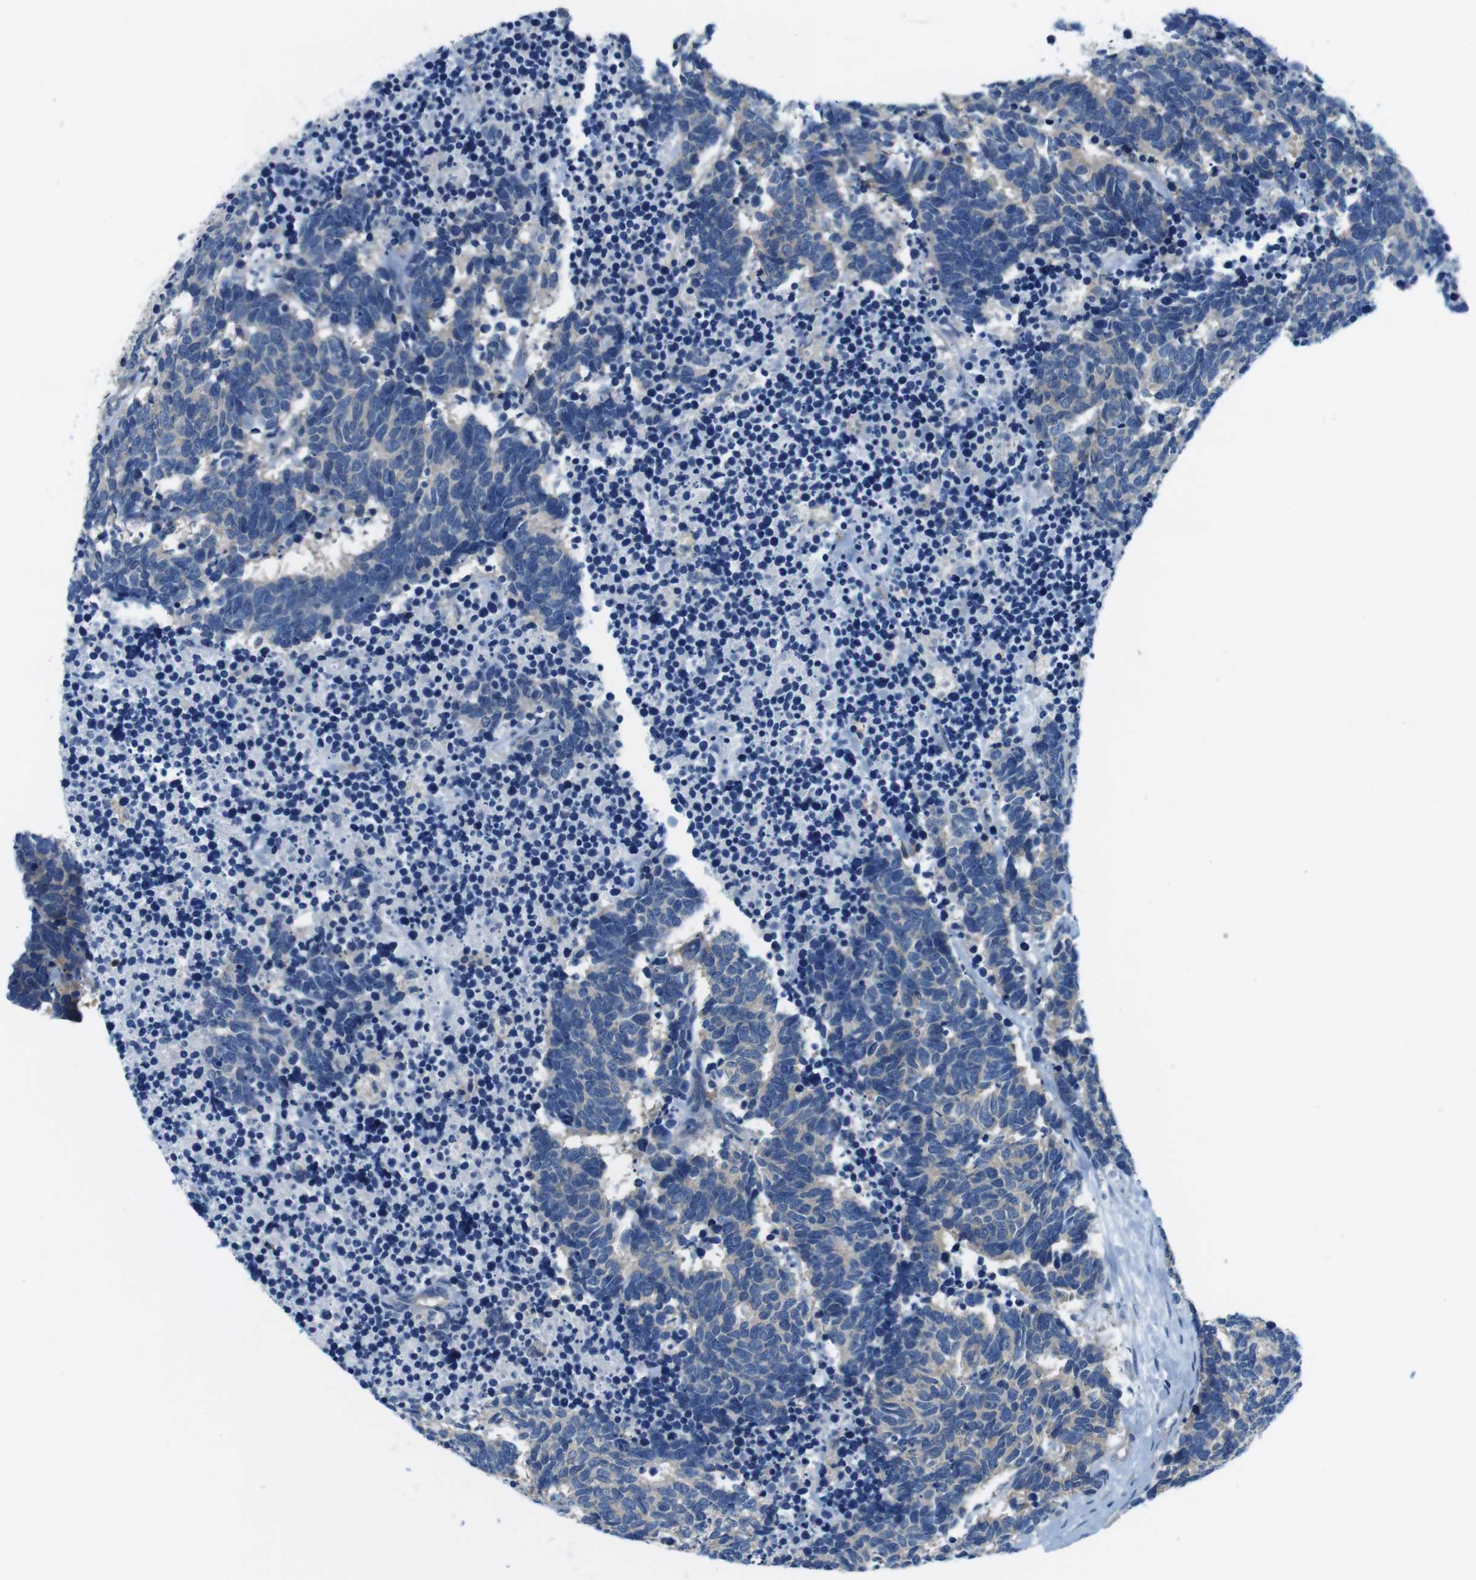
{"staining": {"intensity": "weak", "quantity": ">75%", "location": "cytoplasmic/membranous"}, "tissue": "carcinoid", "cell_type": "Tumor cells", "image_type": "cancer", "snomed": [{"axis": "morphology", "description": "Carcinoma, NOS"}, {"axis": "morphology", "description": "Carcinoid, malignant, NOS"}, {"axis": "topography", "description": "Urinary bladder"}], "caption": "A high-resolution micrograph shows IHC staining of carcinoid, which exhibits weak cytoplasmic/membranous expression in about >75% of tumor cells.", "gene": "DENND4C", "patient": {"sex": "male", "age": 57}}